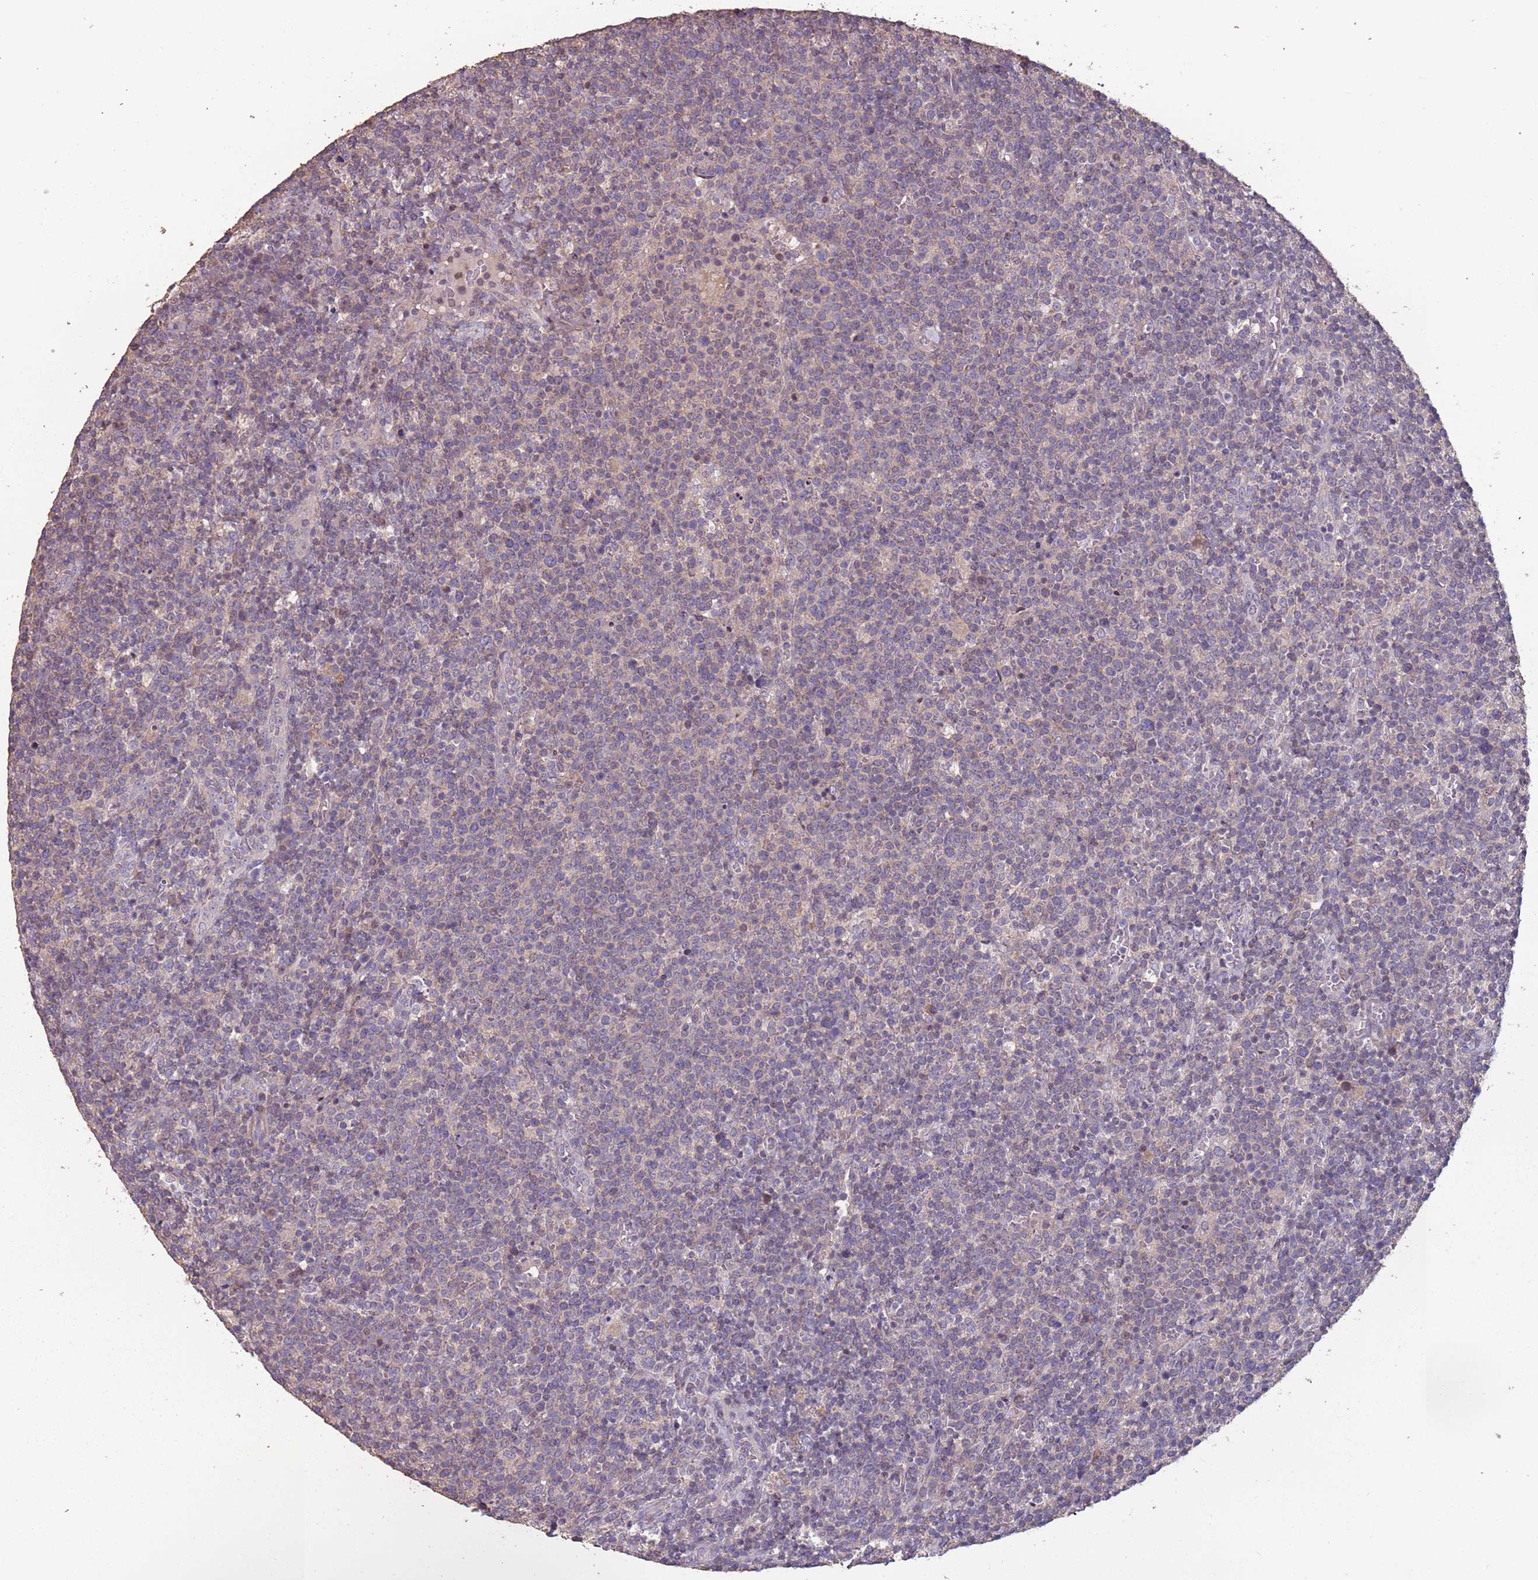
{"staining": {"intensity": "negative", "quantity": "none", "location": "none"}, "tissue": "lymphoma", "cell_type": "Tumor cells", "image_type": "cancer", "snomed": [{"axis": "morphology", "description": "Malignant lymphoma, non-Hodgkin's type, High grade"}, {"axis": "topography", "description": "Lymph node"}], "caption": "There is no significant expression in tumor cells of malignant lymphoma, non-Hodgkin's type (high-grade).", "gene": "MBD3L1", "patient": {"sex": "male", "age": 61}}